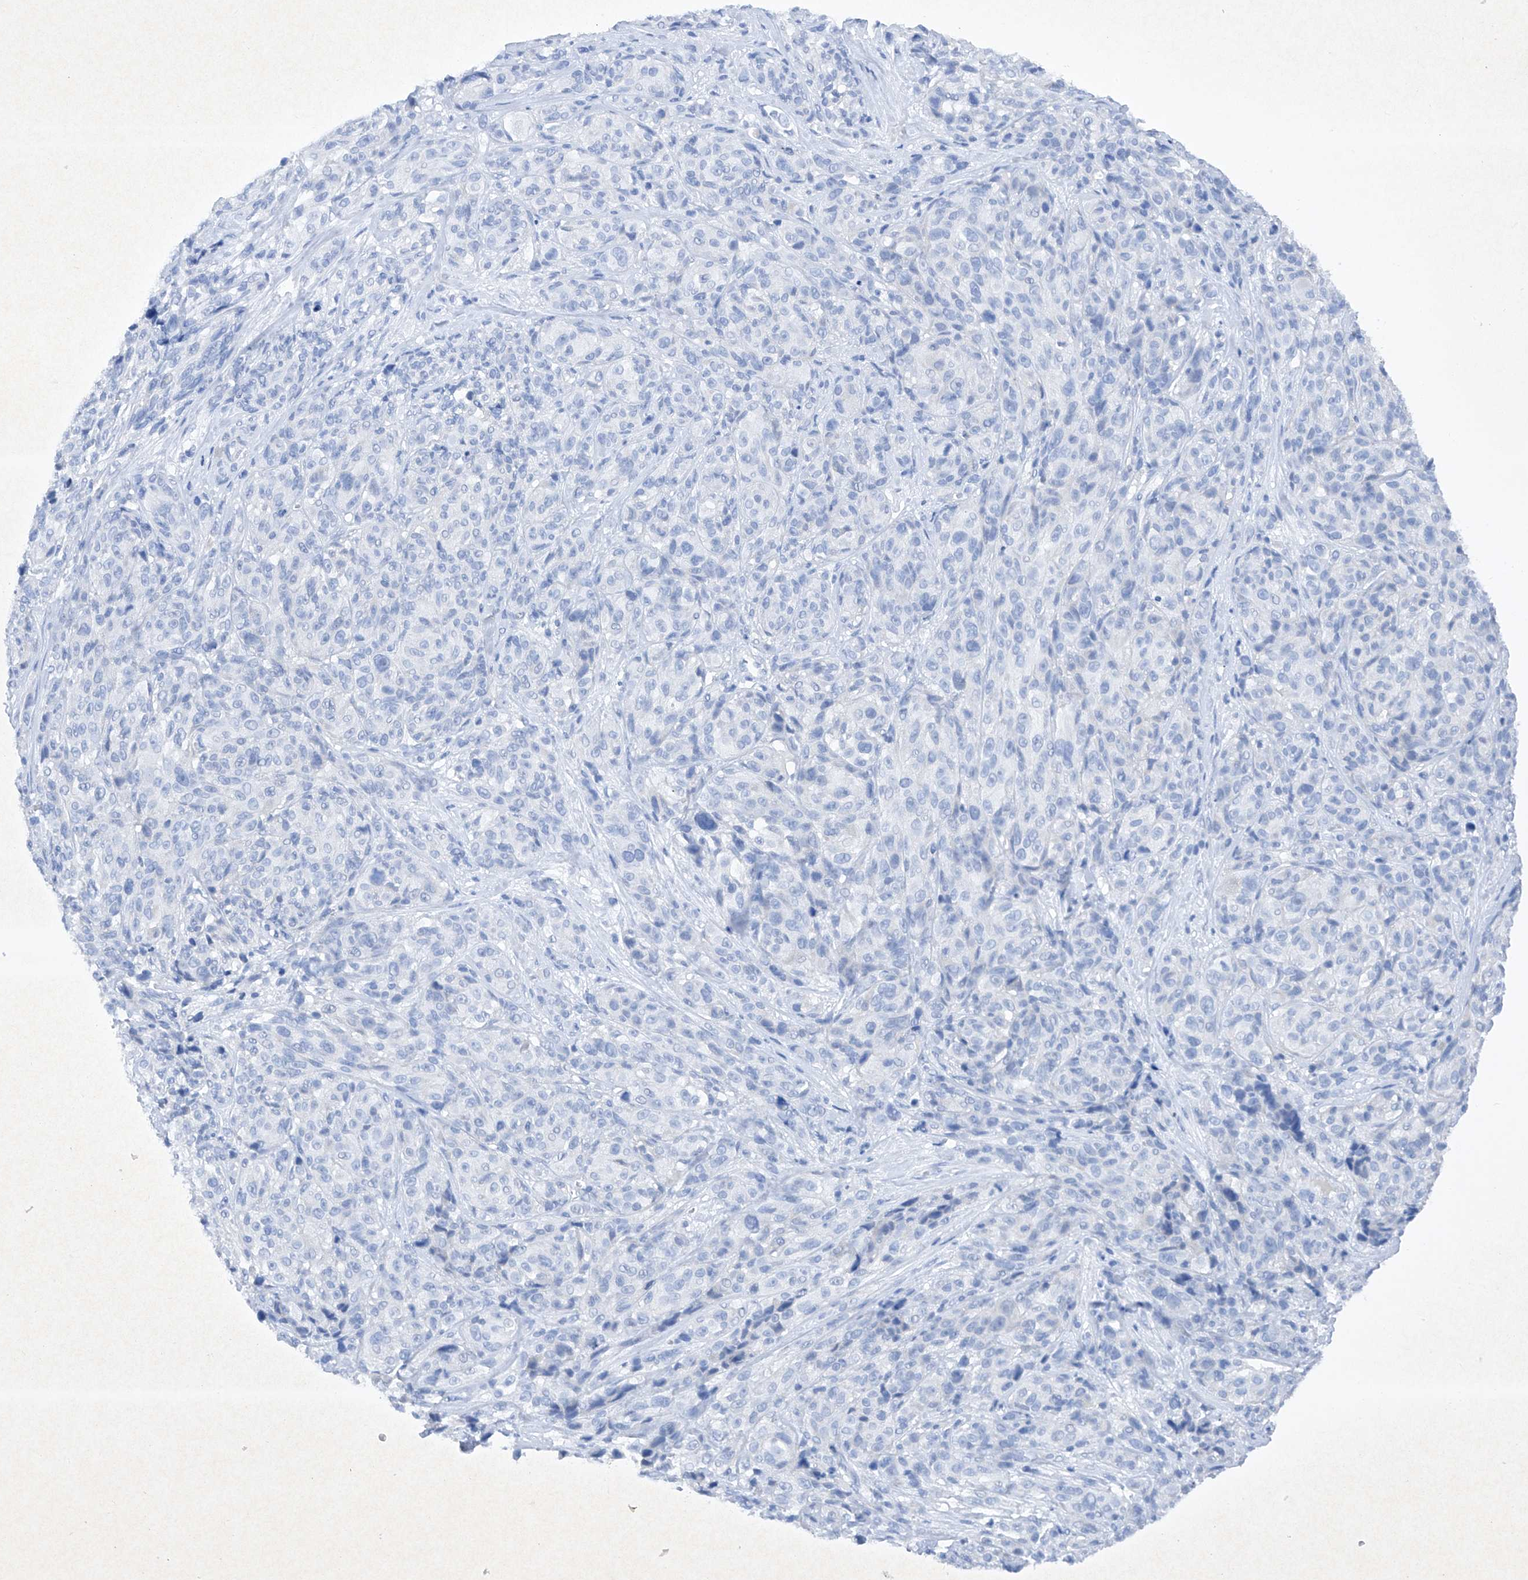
{"staining": {"intensity": "negative", "quantity": "none", "location": "none"}, "tissue": "melanoma", "cell_type": "Tumor cells", "image_type": "cancer", "snomed": [{"axis": "morphology", "description": "Malignant melanoma, NOS"}, {"axis": "topography", "description": "Skin"}], "caption": "Tumor cells show no significant protein positivity in malignant melanoma.", "gene": "BARX2", "patient": {"sex": "male", "age": 73}}